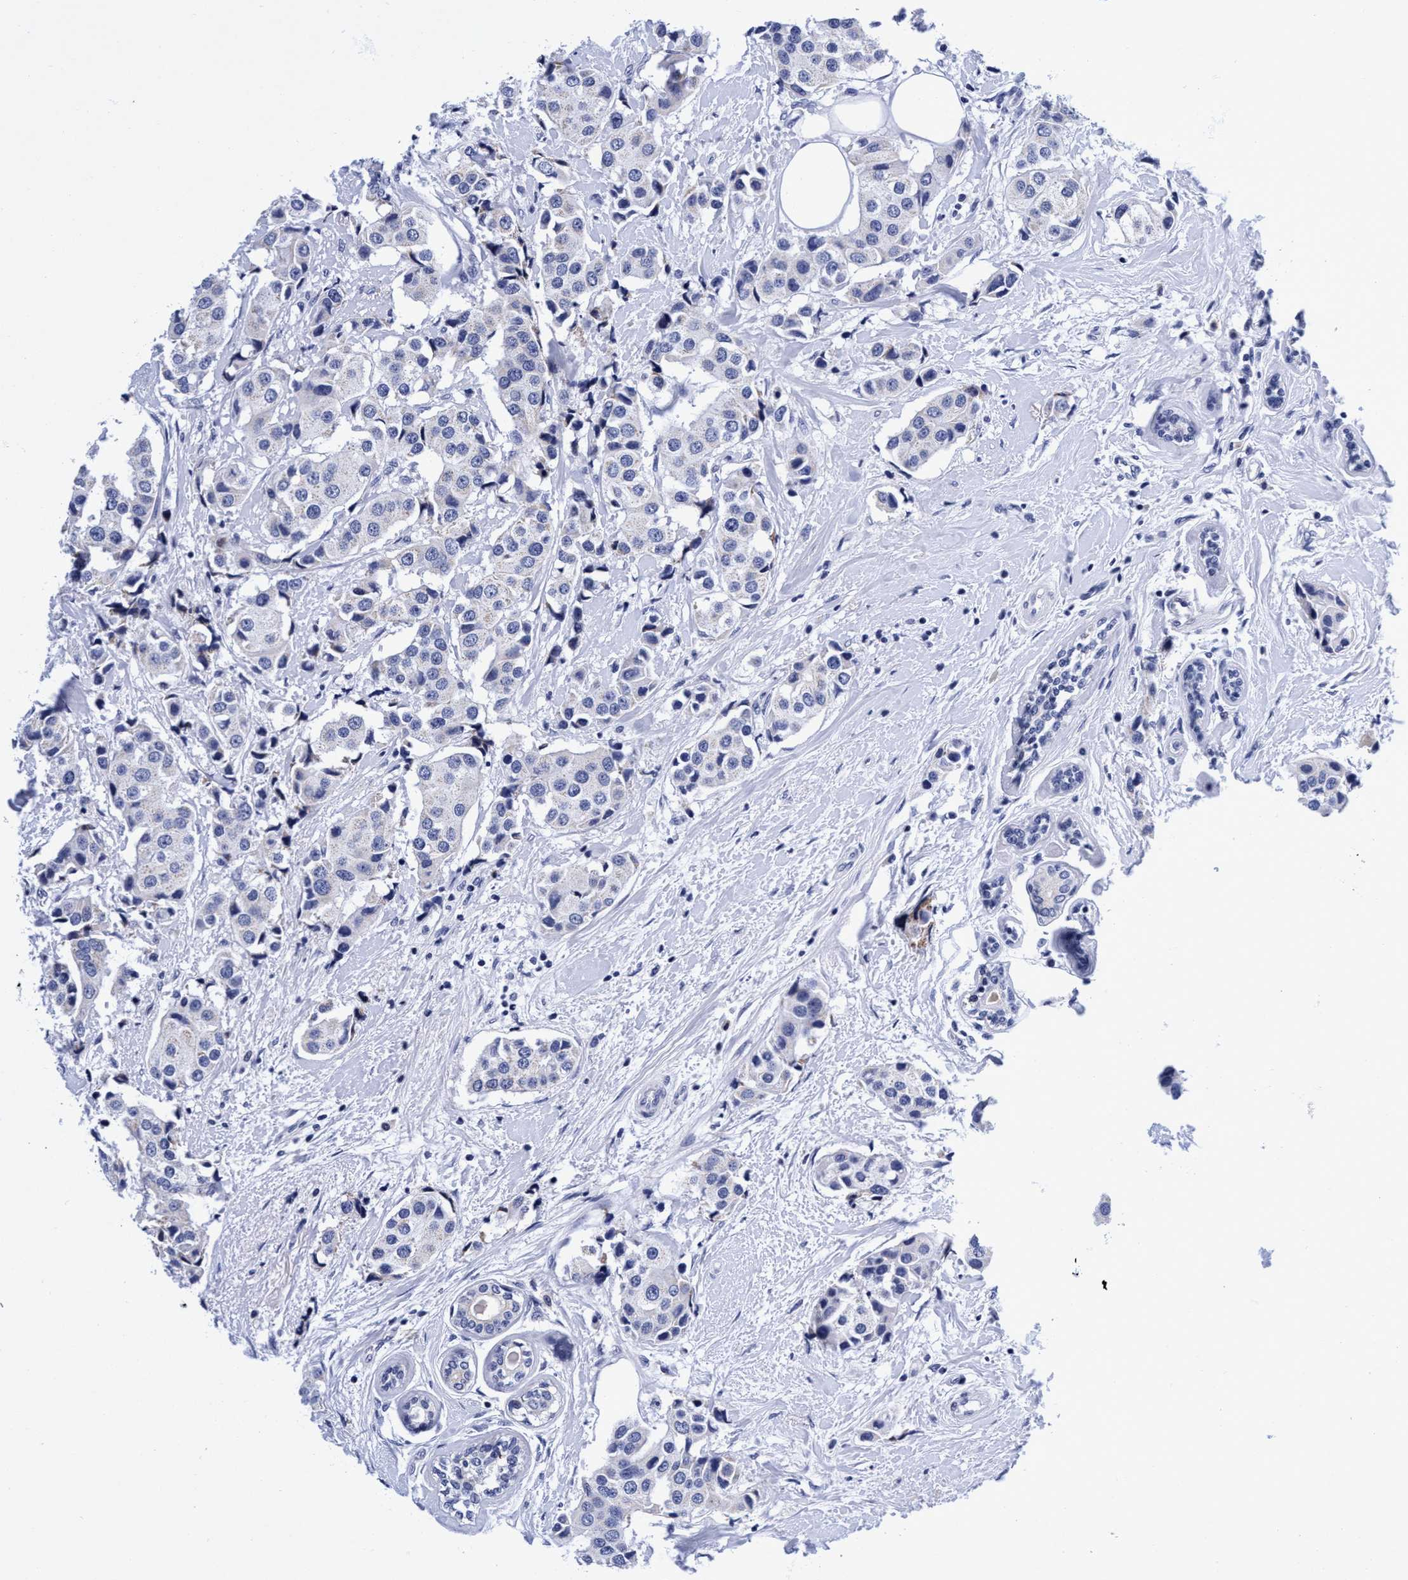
{"staining": {"intensity": "negative", "quantity": "none", "location": "none"}, "tissue": "breast cancer", "cell_type": "Tumor cells", "image_type": "cancer", "snomed": [{"axis": "morphology", "description": "Normal tissue, NOS"}, {"axis": "morphology", "description": "Duct carcinoma"}, {"axis": "topography", "description": "Breast"}], "caption": "DAB immunohistochemical staining of breast cancer displays no significant positivity in tumor cells.", "gene": "PLPPR1", "patient": {"sex": "female", "age": 39}}